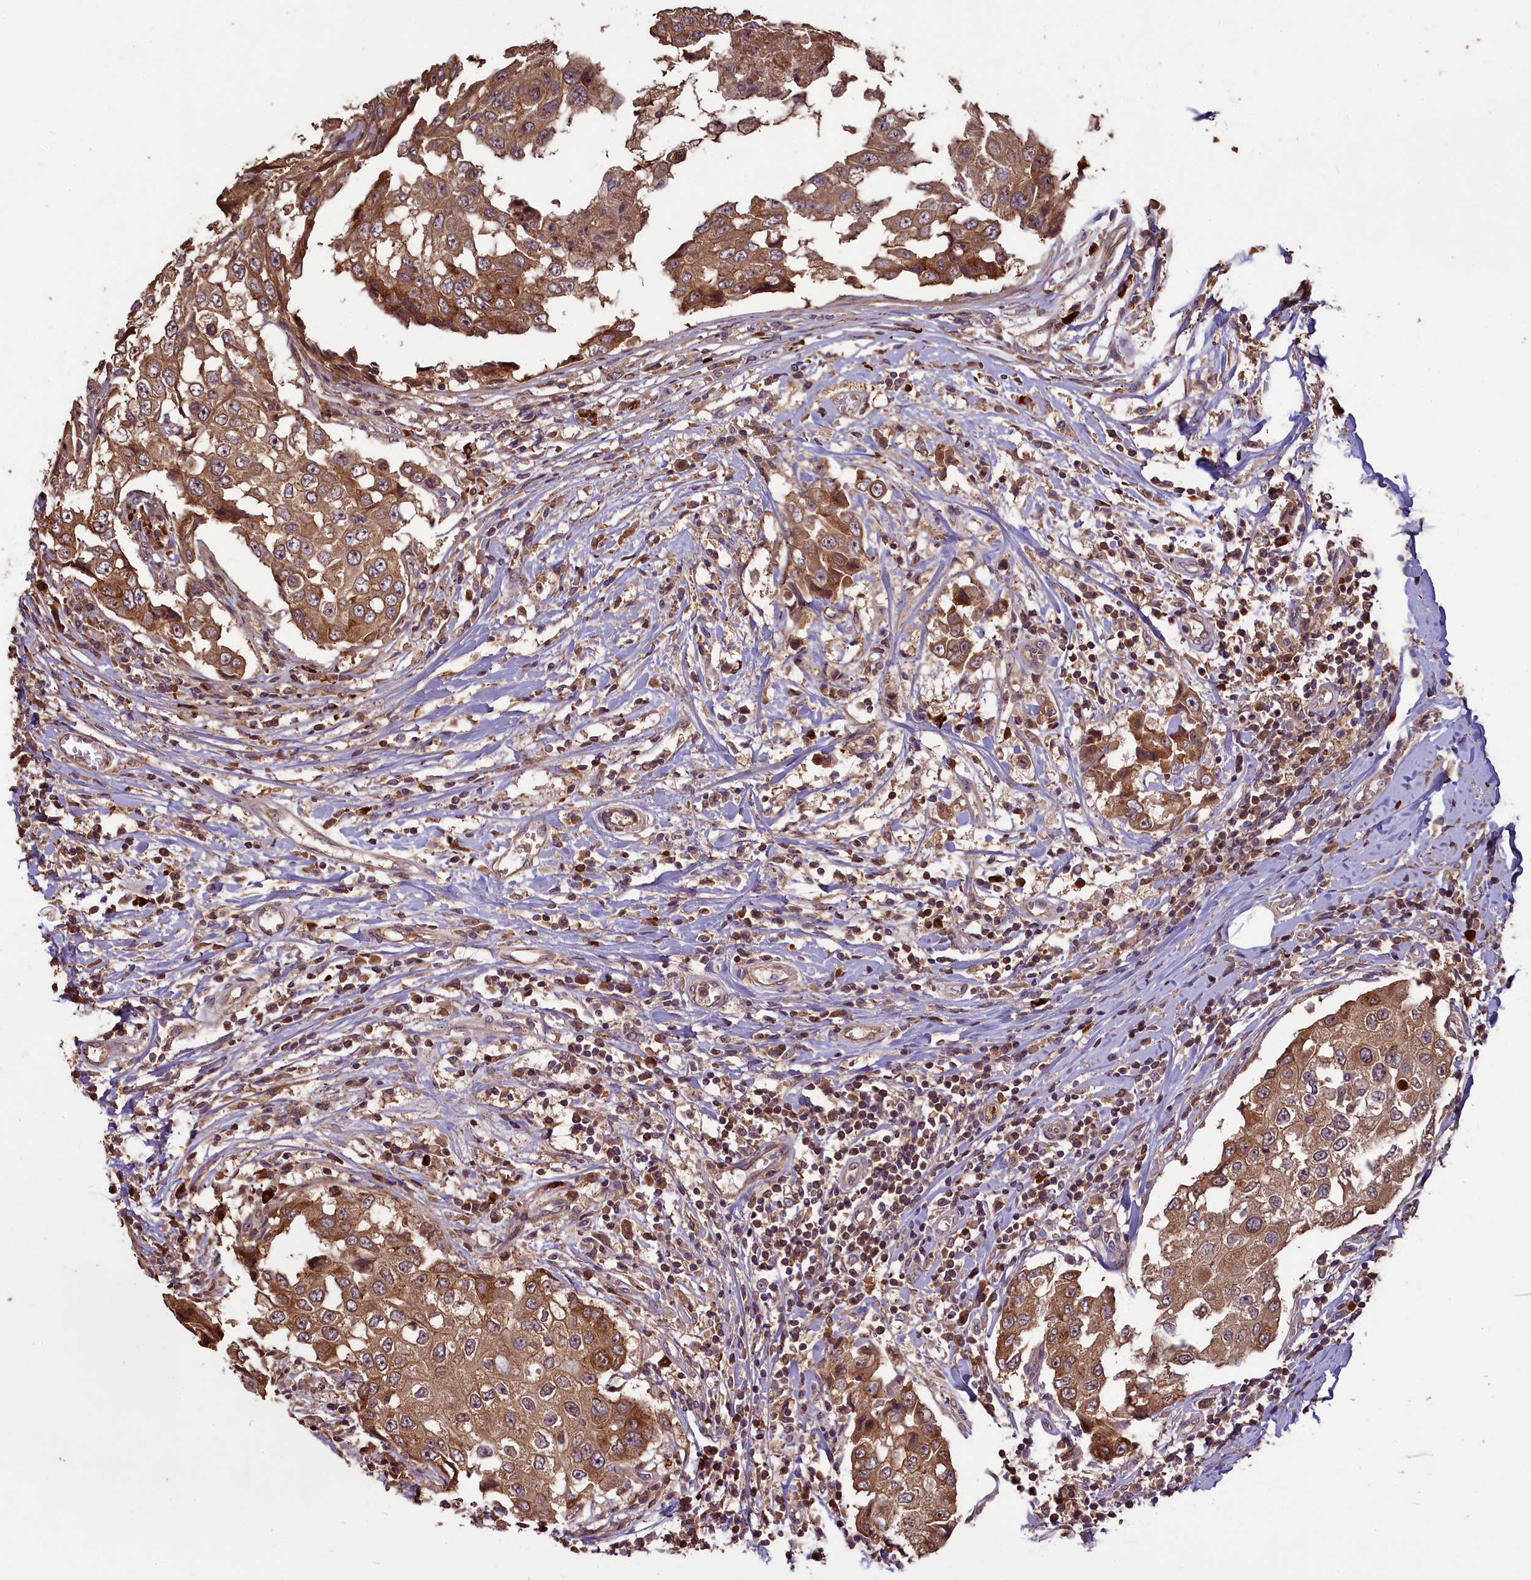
{"staining": {"intensity": "moderate", "quantity": ">75%", "location": "cytoplasmic/membranous"}, "tissue": "breast cancer", "cell_type": "Tumor cells", "image_type": "cancer", "snomed": [{"axis": "morphology", "description": "Duct carcinoma"}, {"axis": "topography", "description": "Breast"}], "caption": "Immunohistochemistry (IHC) micrograph of neoplastic tissue: breast invasive ductal carcinoma stained using immunohistochemistry (IHC) exhibits medium levels of moderate protein expression localized specifically in the cytoplasmic/membranous of tumor cells, appearing as a cytoplasmic/membranous brown color.", "gene": "NUDT6", "patient": {"sex": "female", "age": 27}}